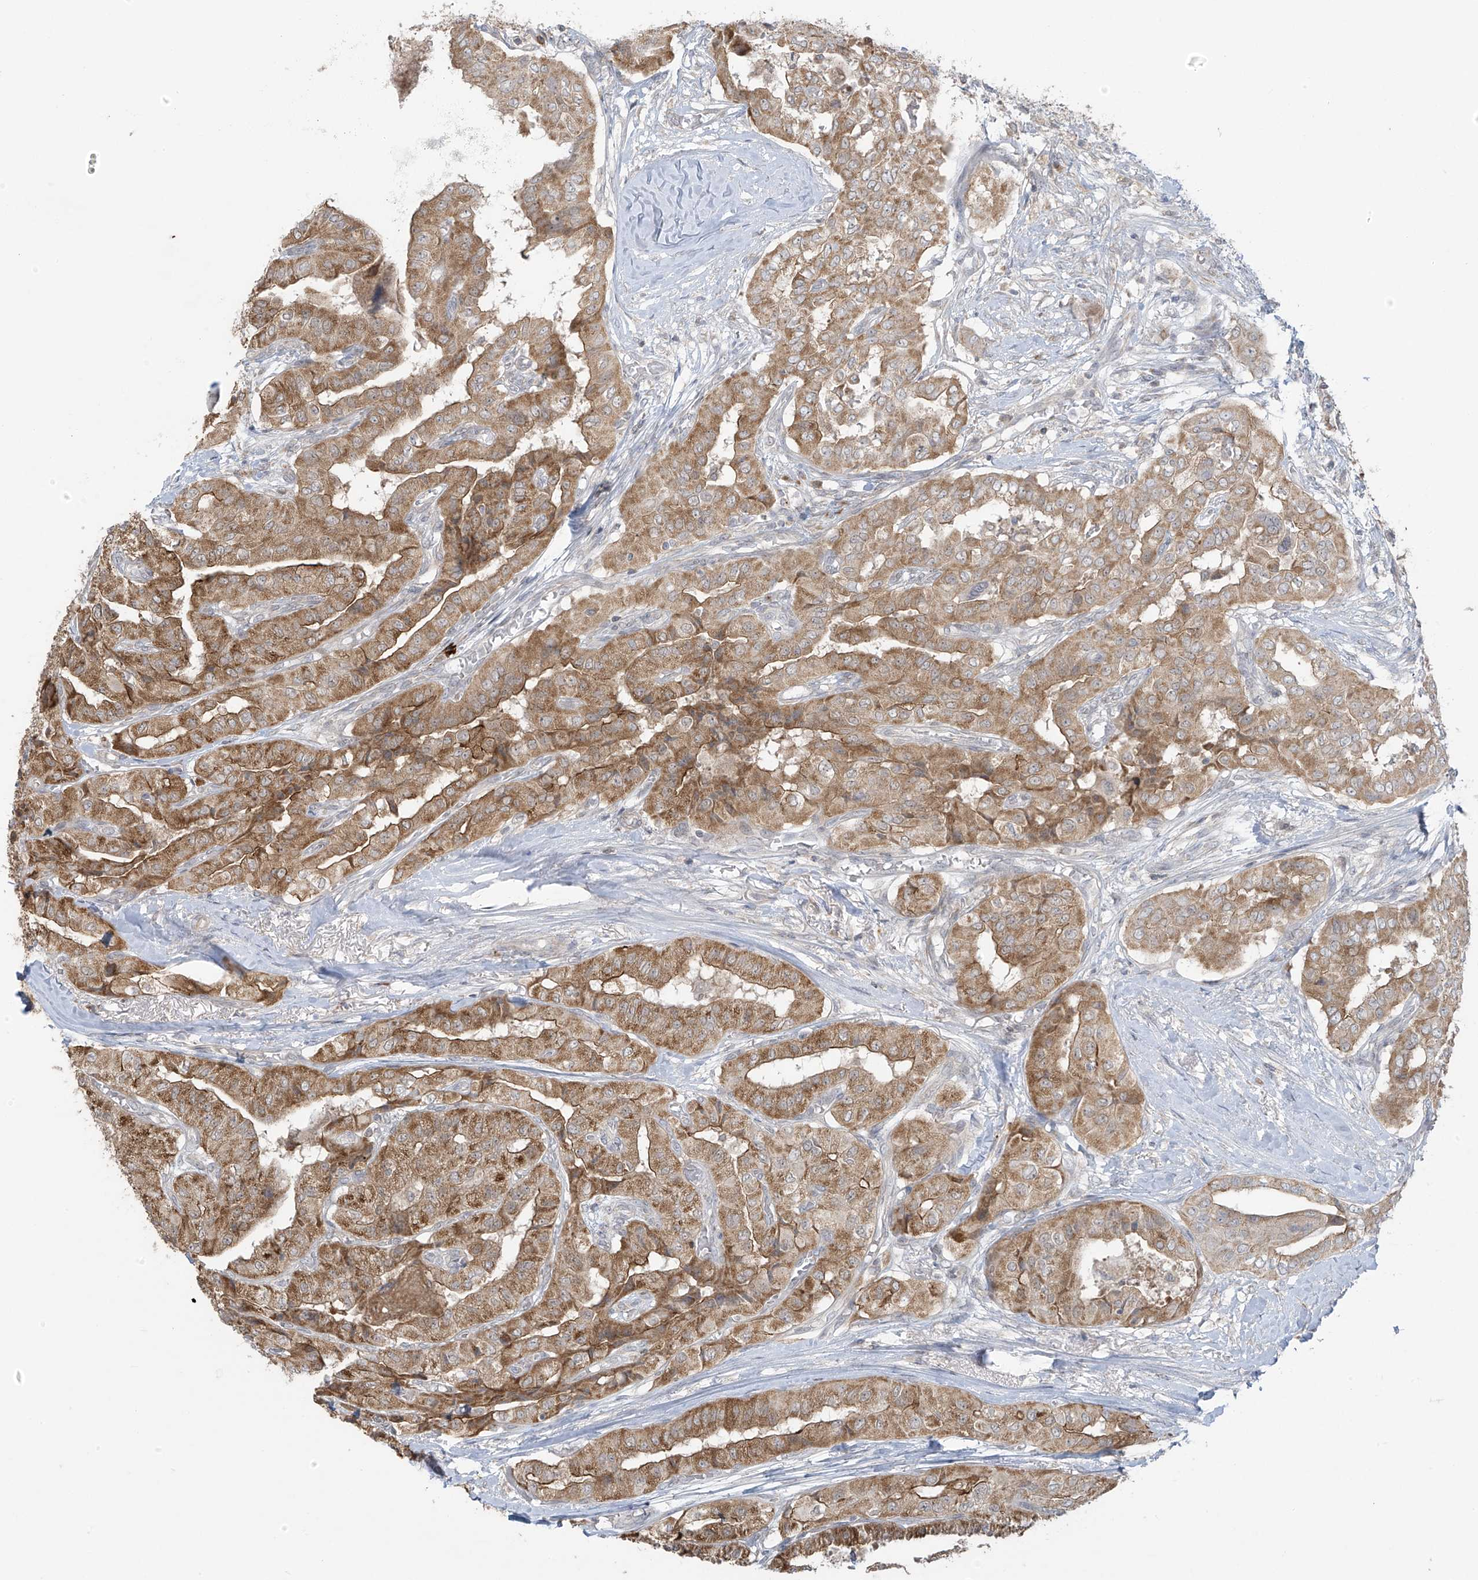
{"staining": {"intensity": "moderate", "quantity": ">75%", "location": "cytoplasmic/membranous"}, "tissue": "thyroid cancer", "cell_type": "Tumor cells", "image_type": "cancer", "snomed": [{"axis": "morphology", "description": "Papillary adenocarcinoma, NOS"}, {"axis": "topography", "description": "Thyroid gland"}], "caption": "Tumor cells demonstrate medium levels of moderate cytoplasmic/membranous positivity in about >75% of cells in human thyroid cancer (papillary adenocarcinoma). (DAB (3,3'-diaminobenzidine) IHC, brown staining for protein, blue staining for nuclei).", "gene": "HDDC2", "patient": {"sex": "female", "age": 59}}